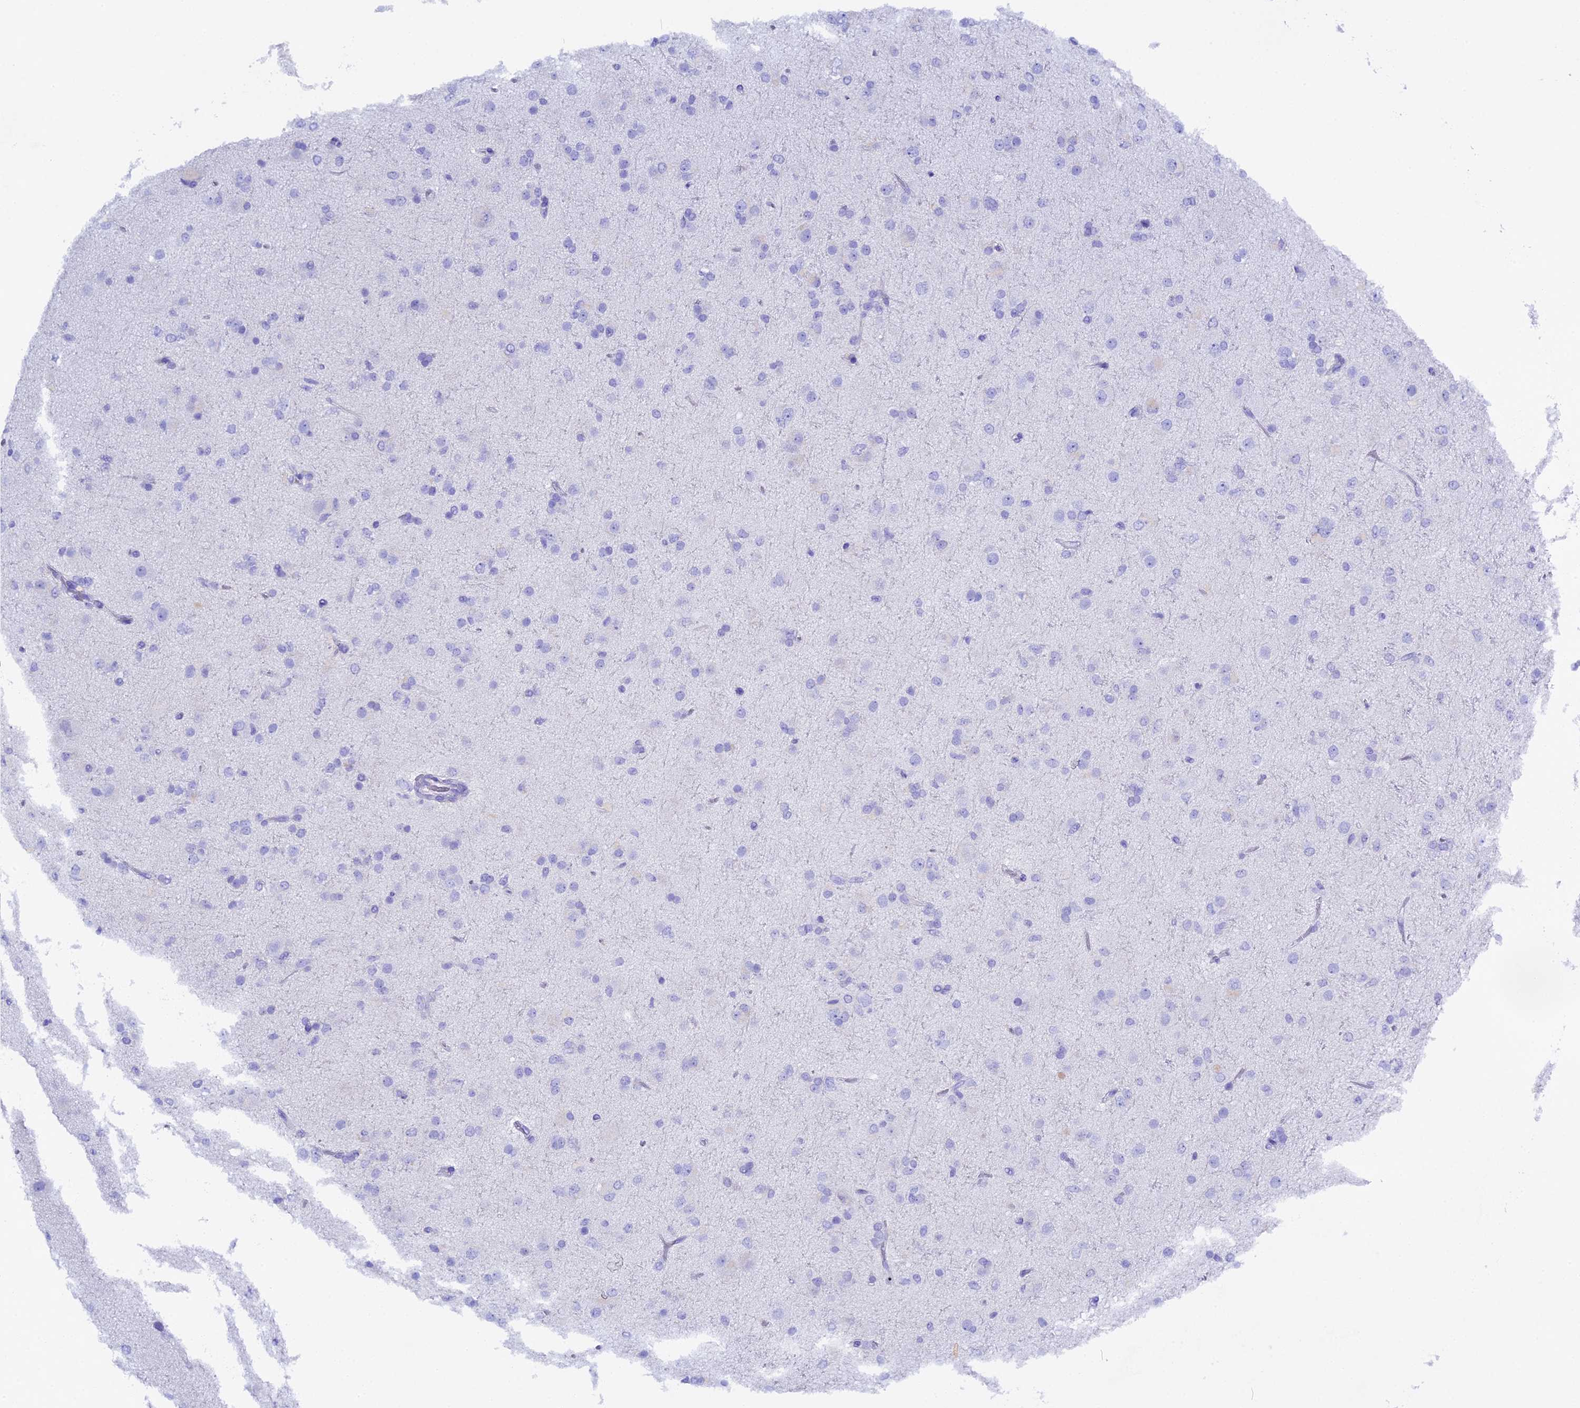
{"staining": {"intensity": "negative", "quantity": "none", "location": "none"}, "tissue": "glioma", "cell_type": "Tumor cells", "image_type": "cancer", "snomed": [{"axis": "morphology", "description": "Glioma, malignant, Low grade"}, {"axis": "topography", "description": "Brain"}], "caption": "This is an immunohistochemistry (IHC) micrograph of low-grade glioma (malignant). There is no positivity in tumor cells.", "gene": "FKBP11", "patient": {"sex": "male", "age": 65}}